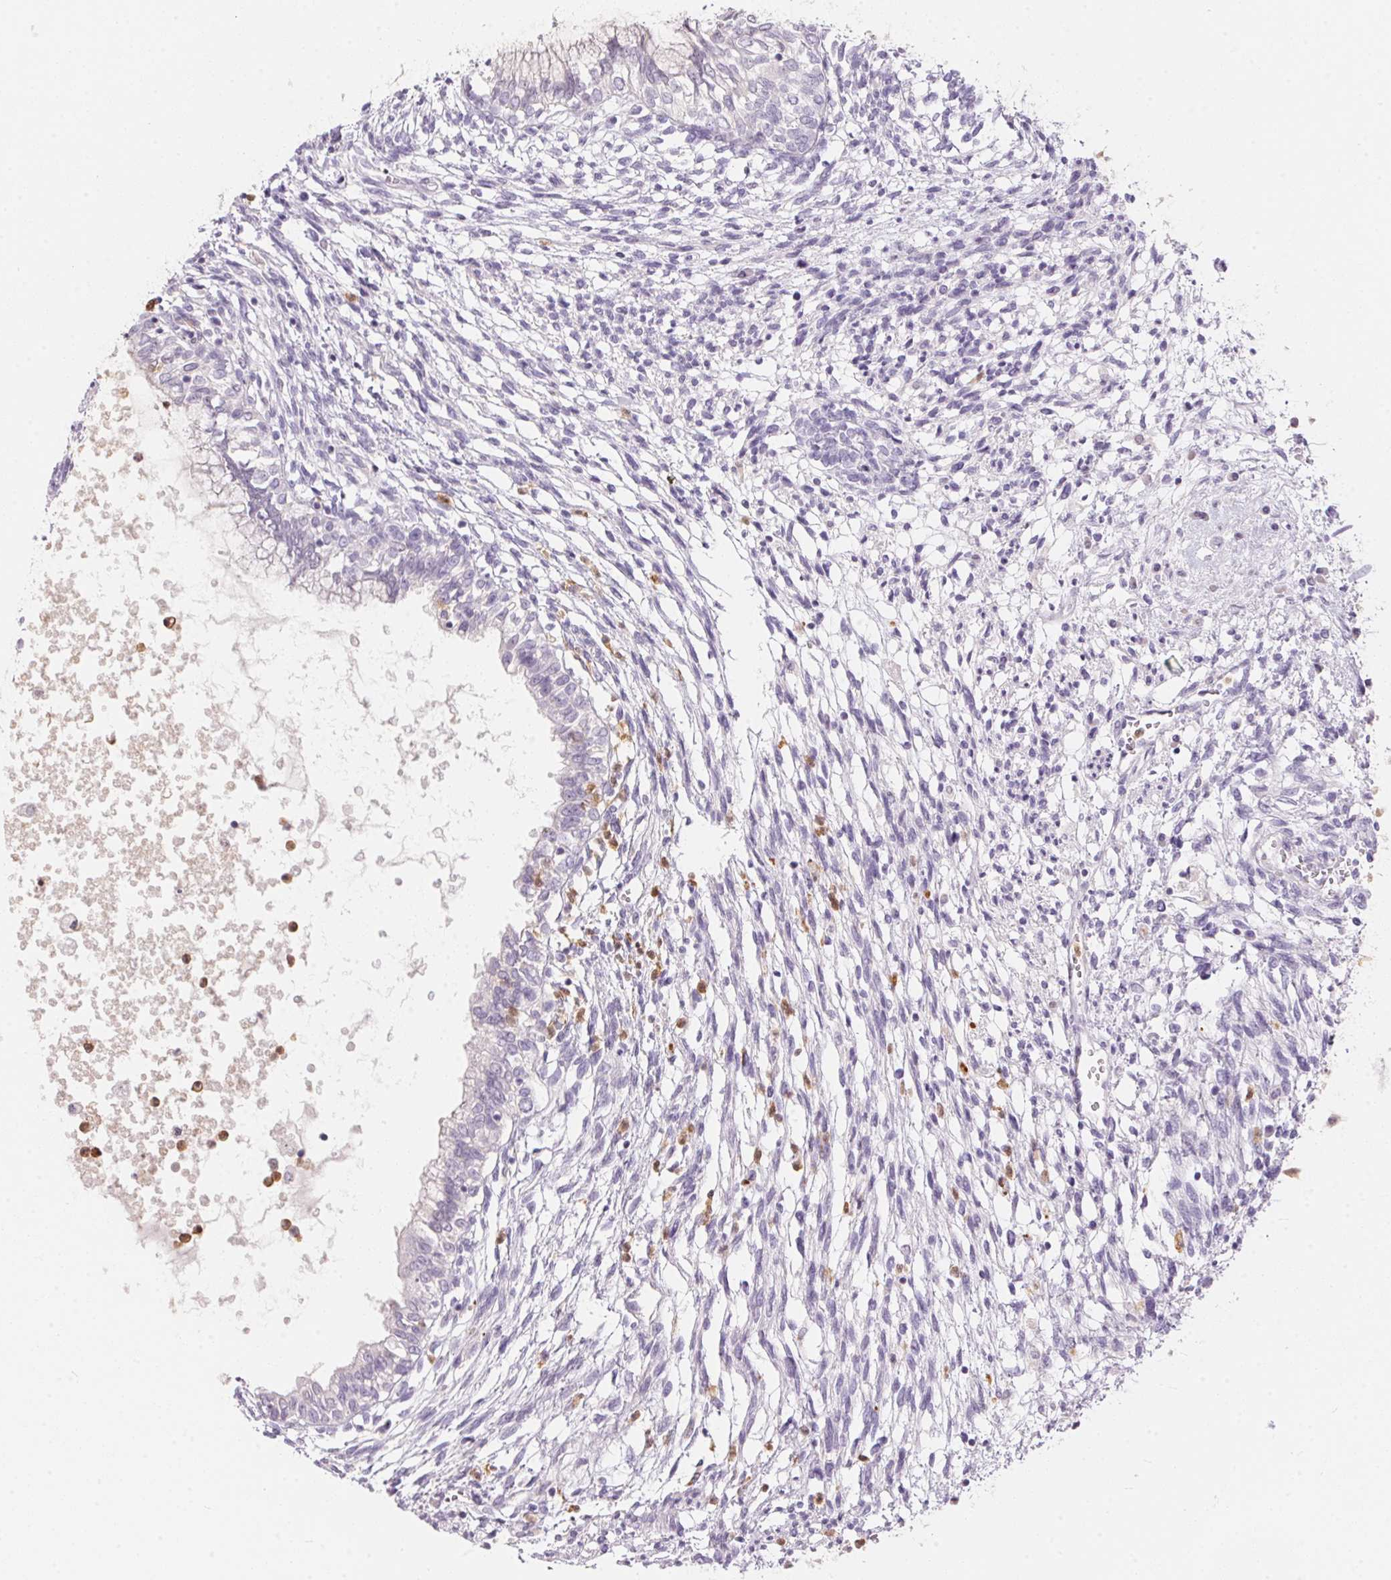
{"staining": {"intensity": "negative", "quantity": "none", "location": "none"}, "tissue": "testis cancer", "cell_type": "Tumor cells", "image_type": "cancer", "snomed": [{"axis": "morphology", "description": "Carcinoma, Embryonal, NOS"}, {"axis": "topography", "description": "Testis"}], "caption": "A histopathology image of human embryonal carcinoma (testis) is negative for staining in tumor cells.", "gene": "SERPINB1", "patient": {"sex": "male", "age": 37}}